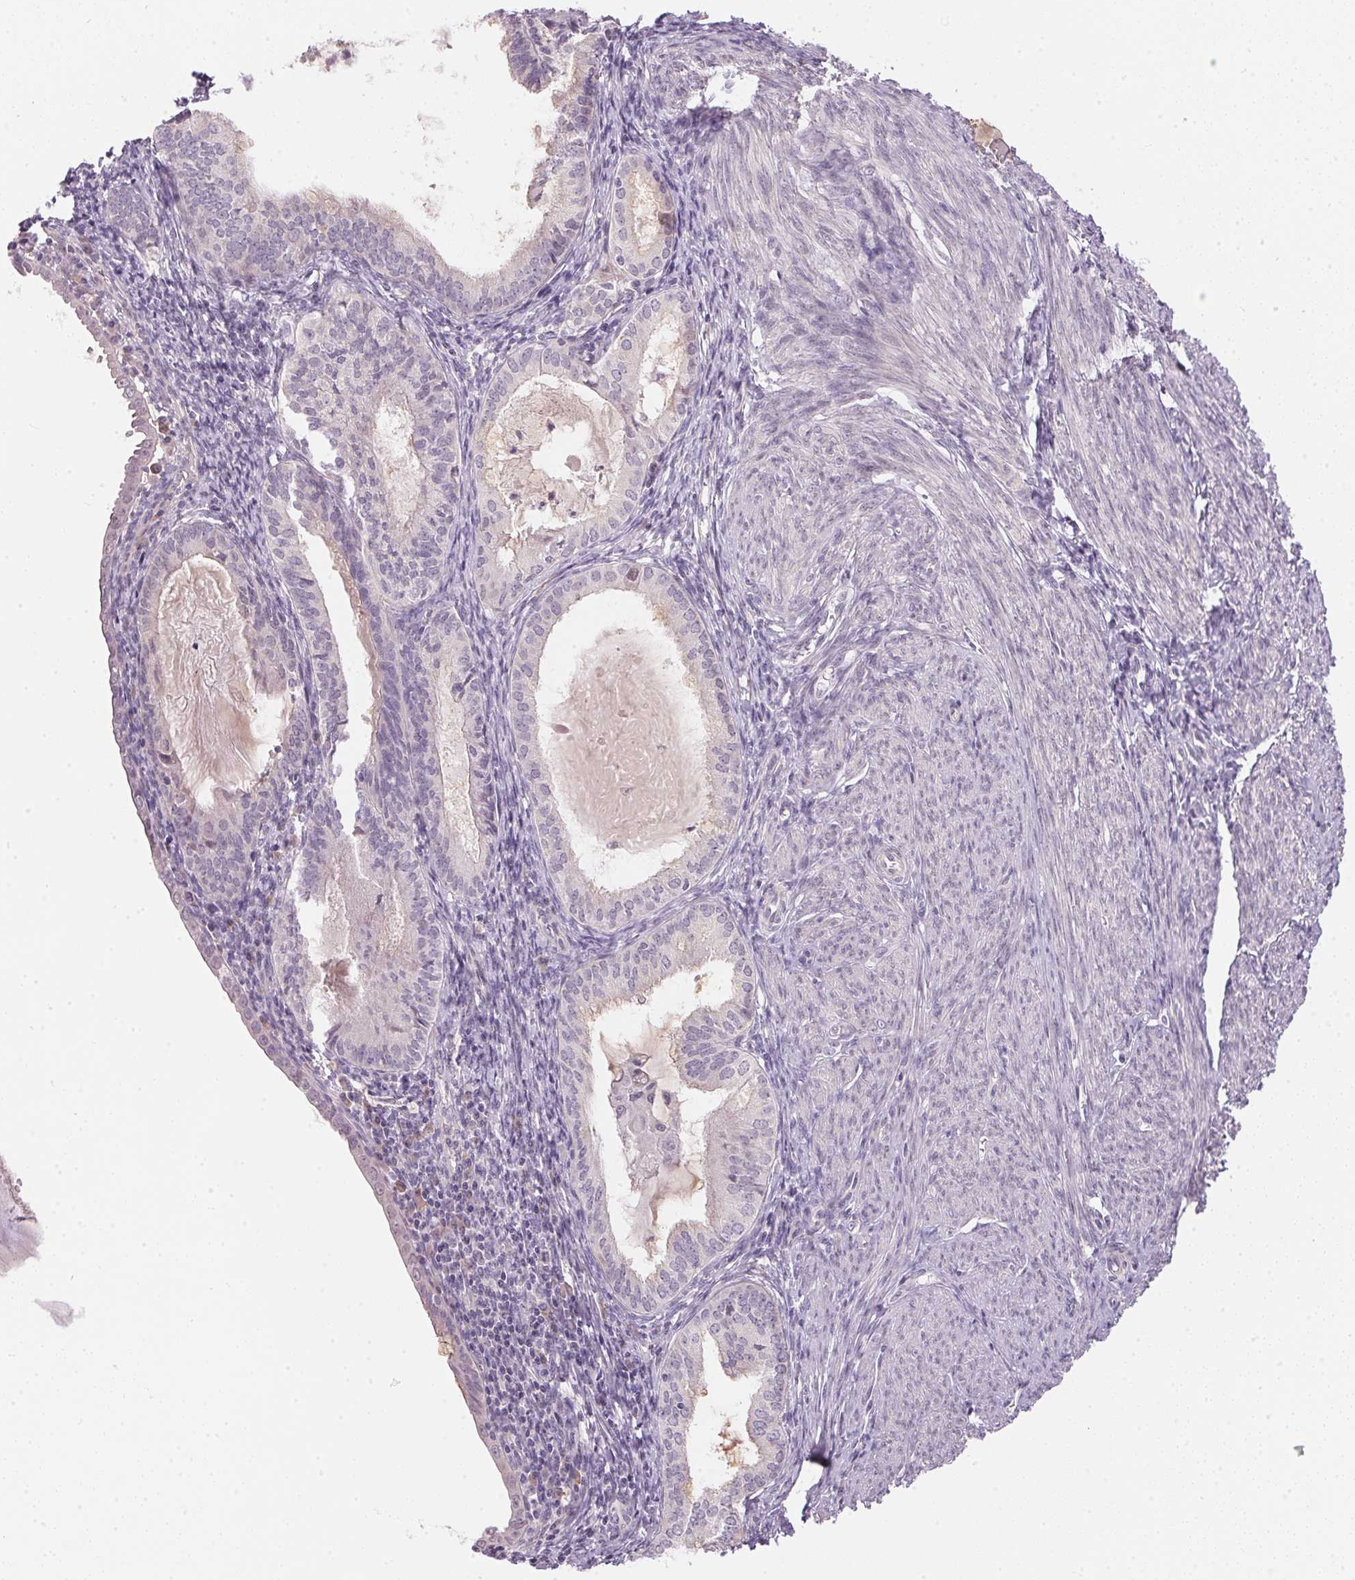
{"staining": {"intensity": "negative", "quantity": "none", "location": "none"}, "tissue": "endometrial cancer", "cell_type": "Tumor cells", "image_type": "cancer", "snomed": [{"axis": "morphology", "description": "Carcinoma, NOS"}, {"axis": "topography", "description": "Endometrium"}], "caption": "DAB (3,3'-diaminobenzidine) immunohistochemical staining of human endometrial carcinoma demonstrates no significant positivity in tumor cells.", "gene": "TTC23L", "patient": {"sex": "female", "age": 62}}